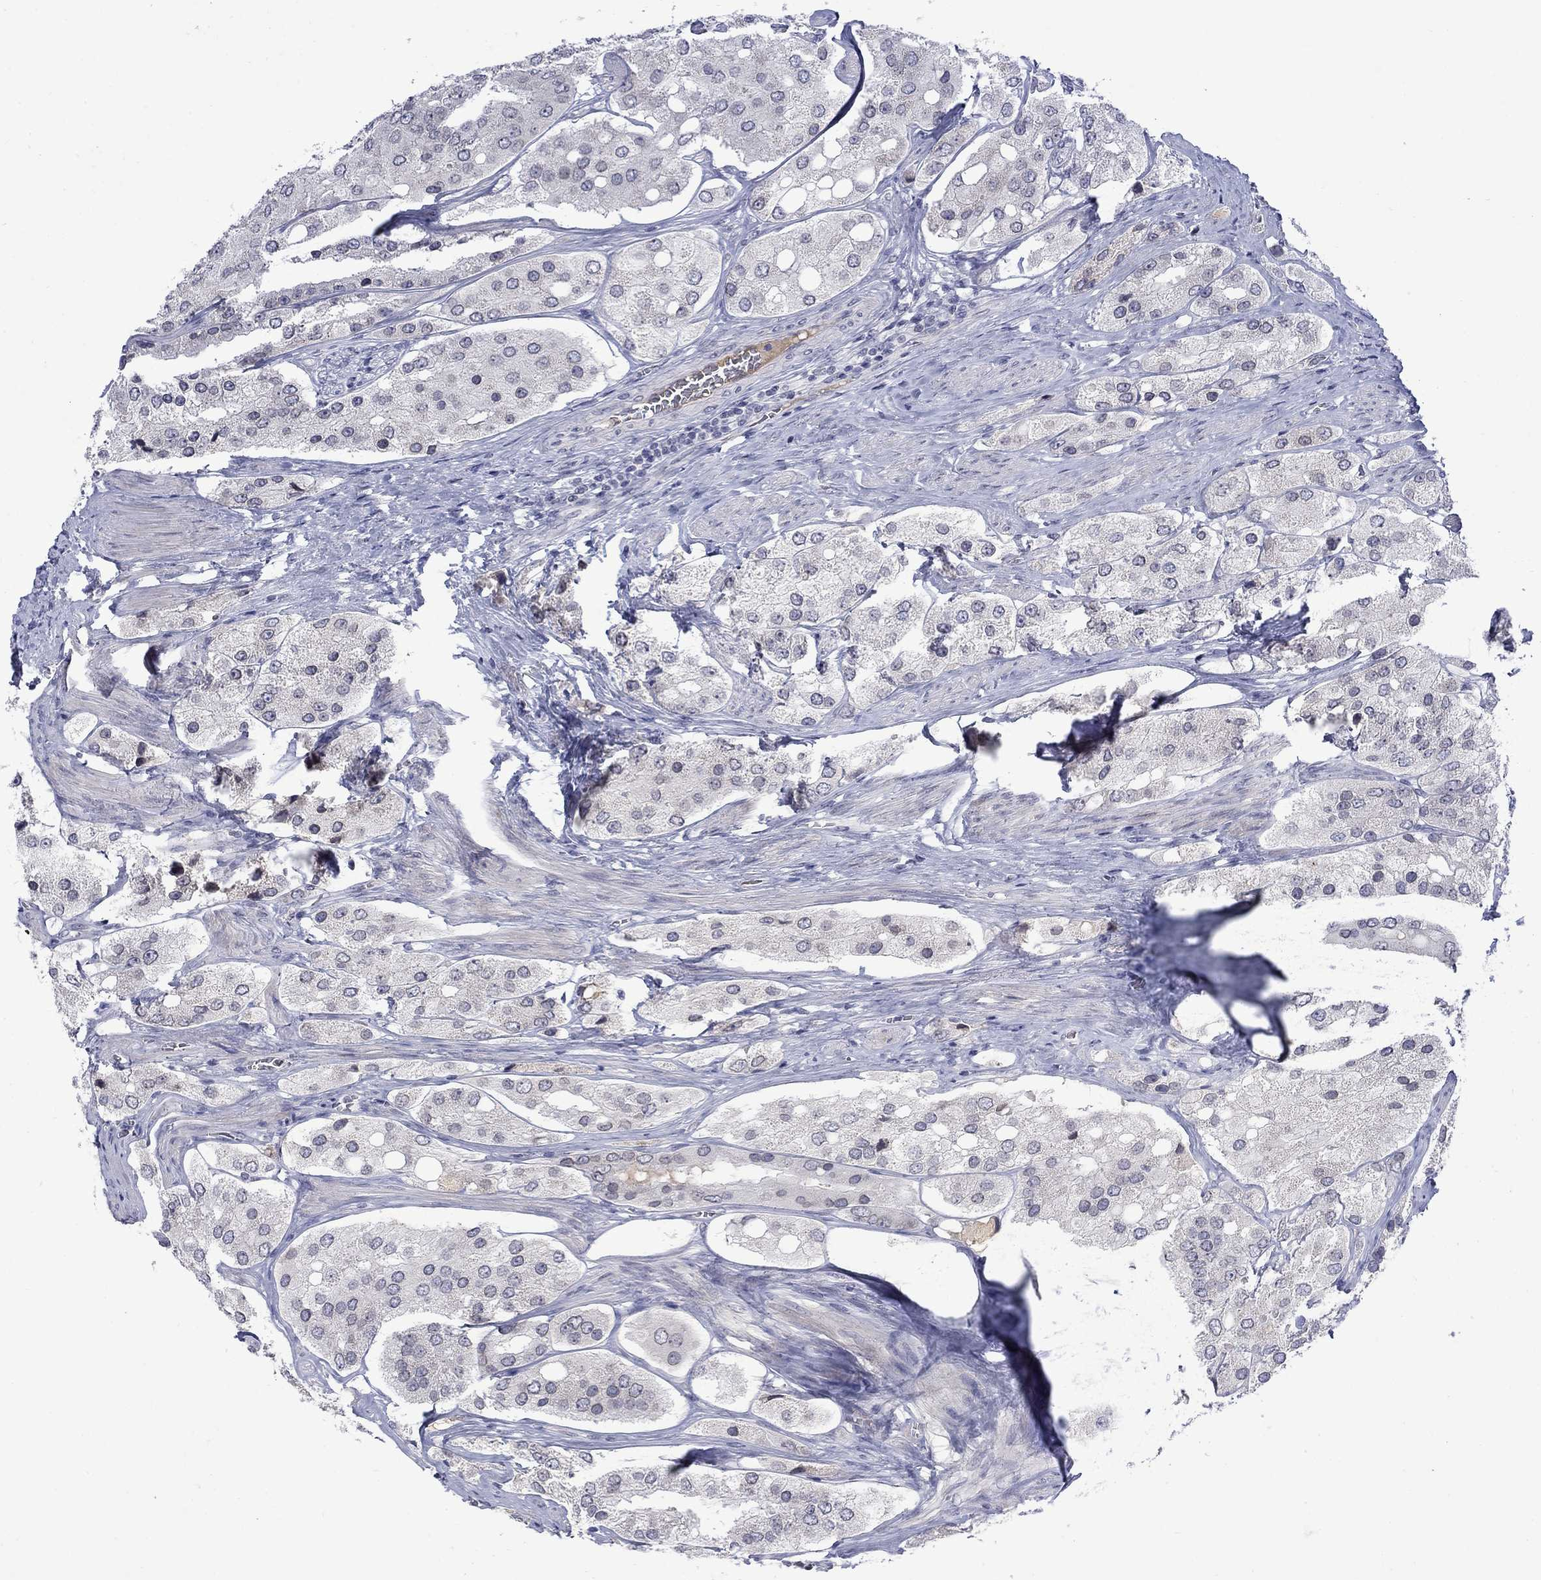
{"staining": {"intensity": "negative", "quantity": "none", "location": "none"}, "tissue": "prostate cancer", "cell_type": "Tumor cells", "image_type": "cancer", "snomed": [{"axis": "morphology", "description": "Adenocarcinoma, Low grade"}, {"axis": "topography", "description": "Prostate"}], "caption": "Prostate cancer was stained to show a protein in brown. There is no significant staining in tumor cells.", "gene": "NSMF", "patient": {"sex": "male", "age": 69}}